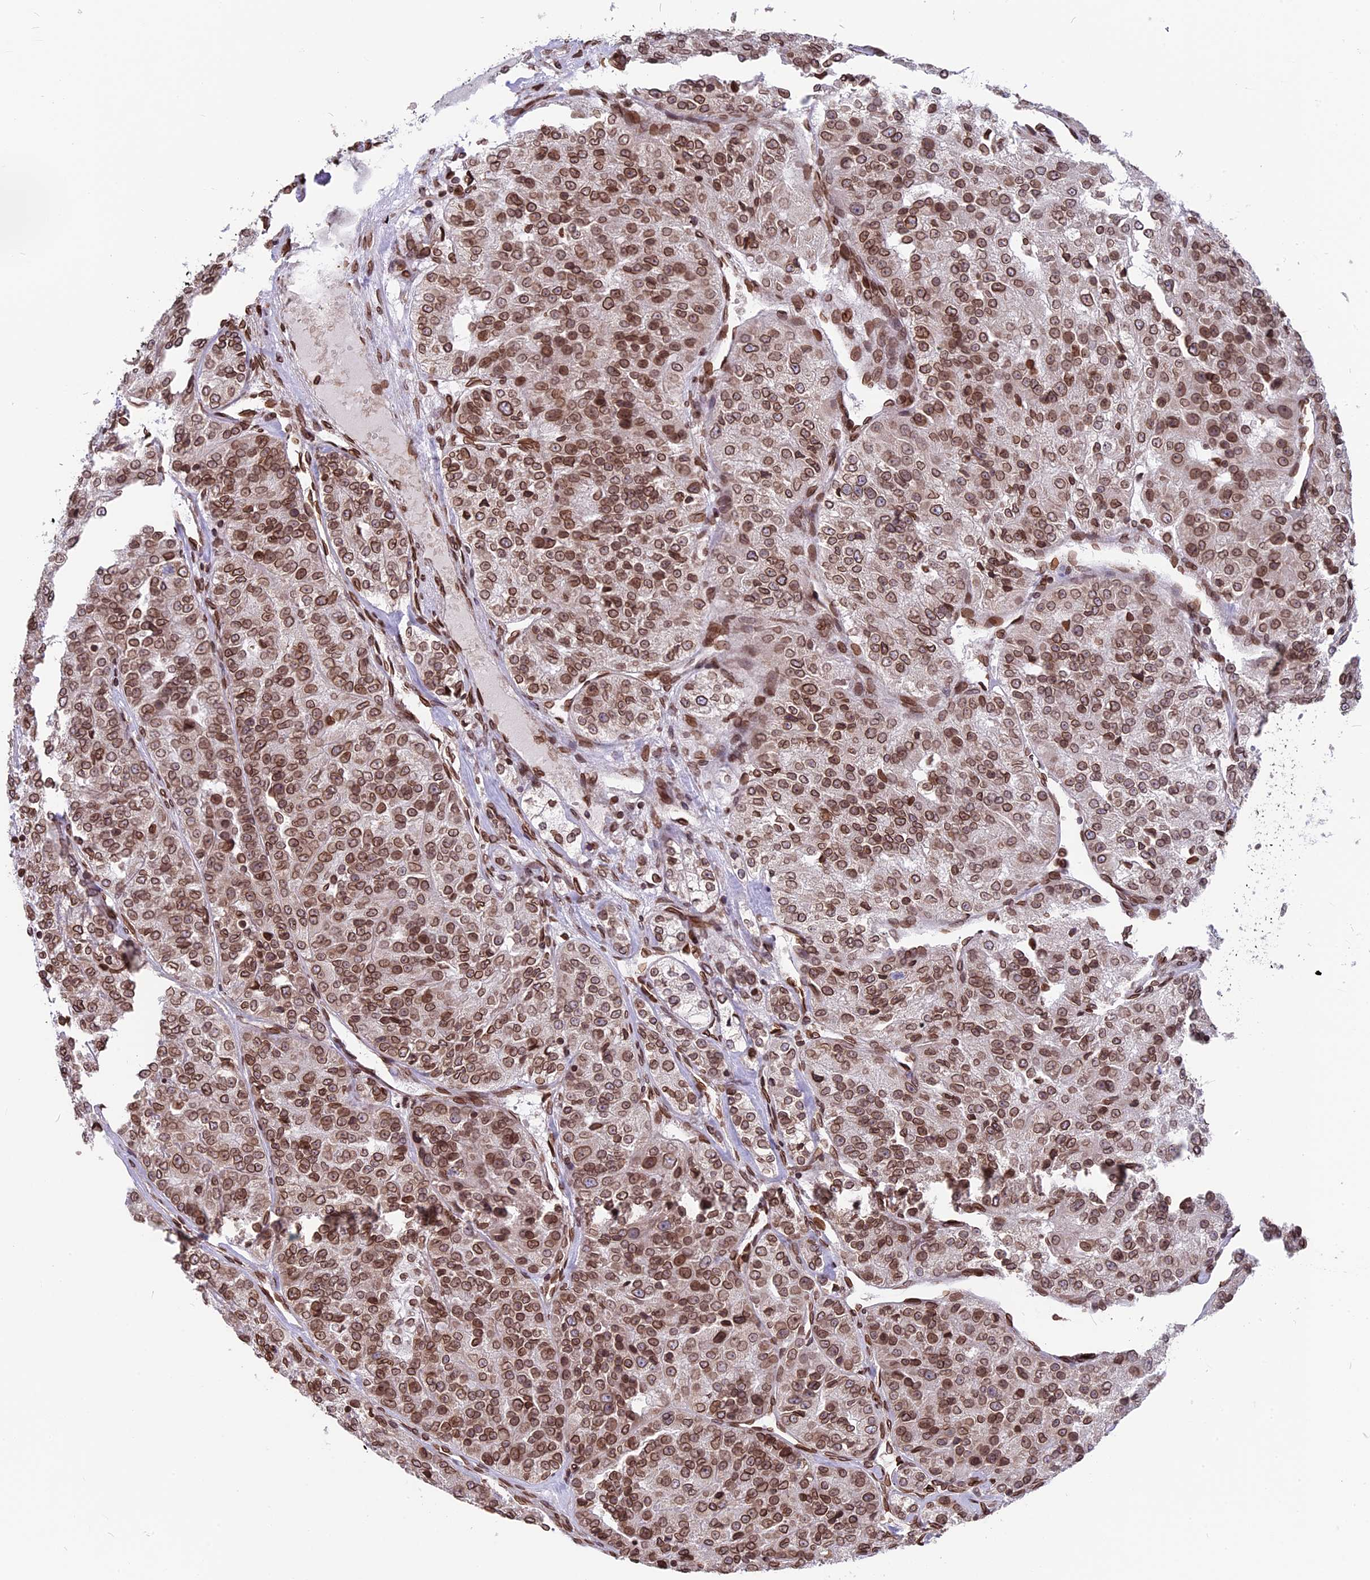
{"staining": {"intensity": "strong", "quantity": ">75%", "location": "cytoplasmic/membranous,nuclear"}, "tissue": "renal cancer", "cell_type": "Tumor cells", "image_type": "cancer", "snomed": [{"axis": "morphology", "description": "Adenocarcinoma, NOS"}, {"axis": "topography", "description": "Kidney"}], "caption": "Protein expression analysis of human renal cancer (adenocarcinoma) reveals strong cytoplasmic/membranous and nuclear expression in approximately >75% of tumor cells.", "gene": "PTCHD4", "patient": {"sex": "female", "age": 63}}